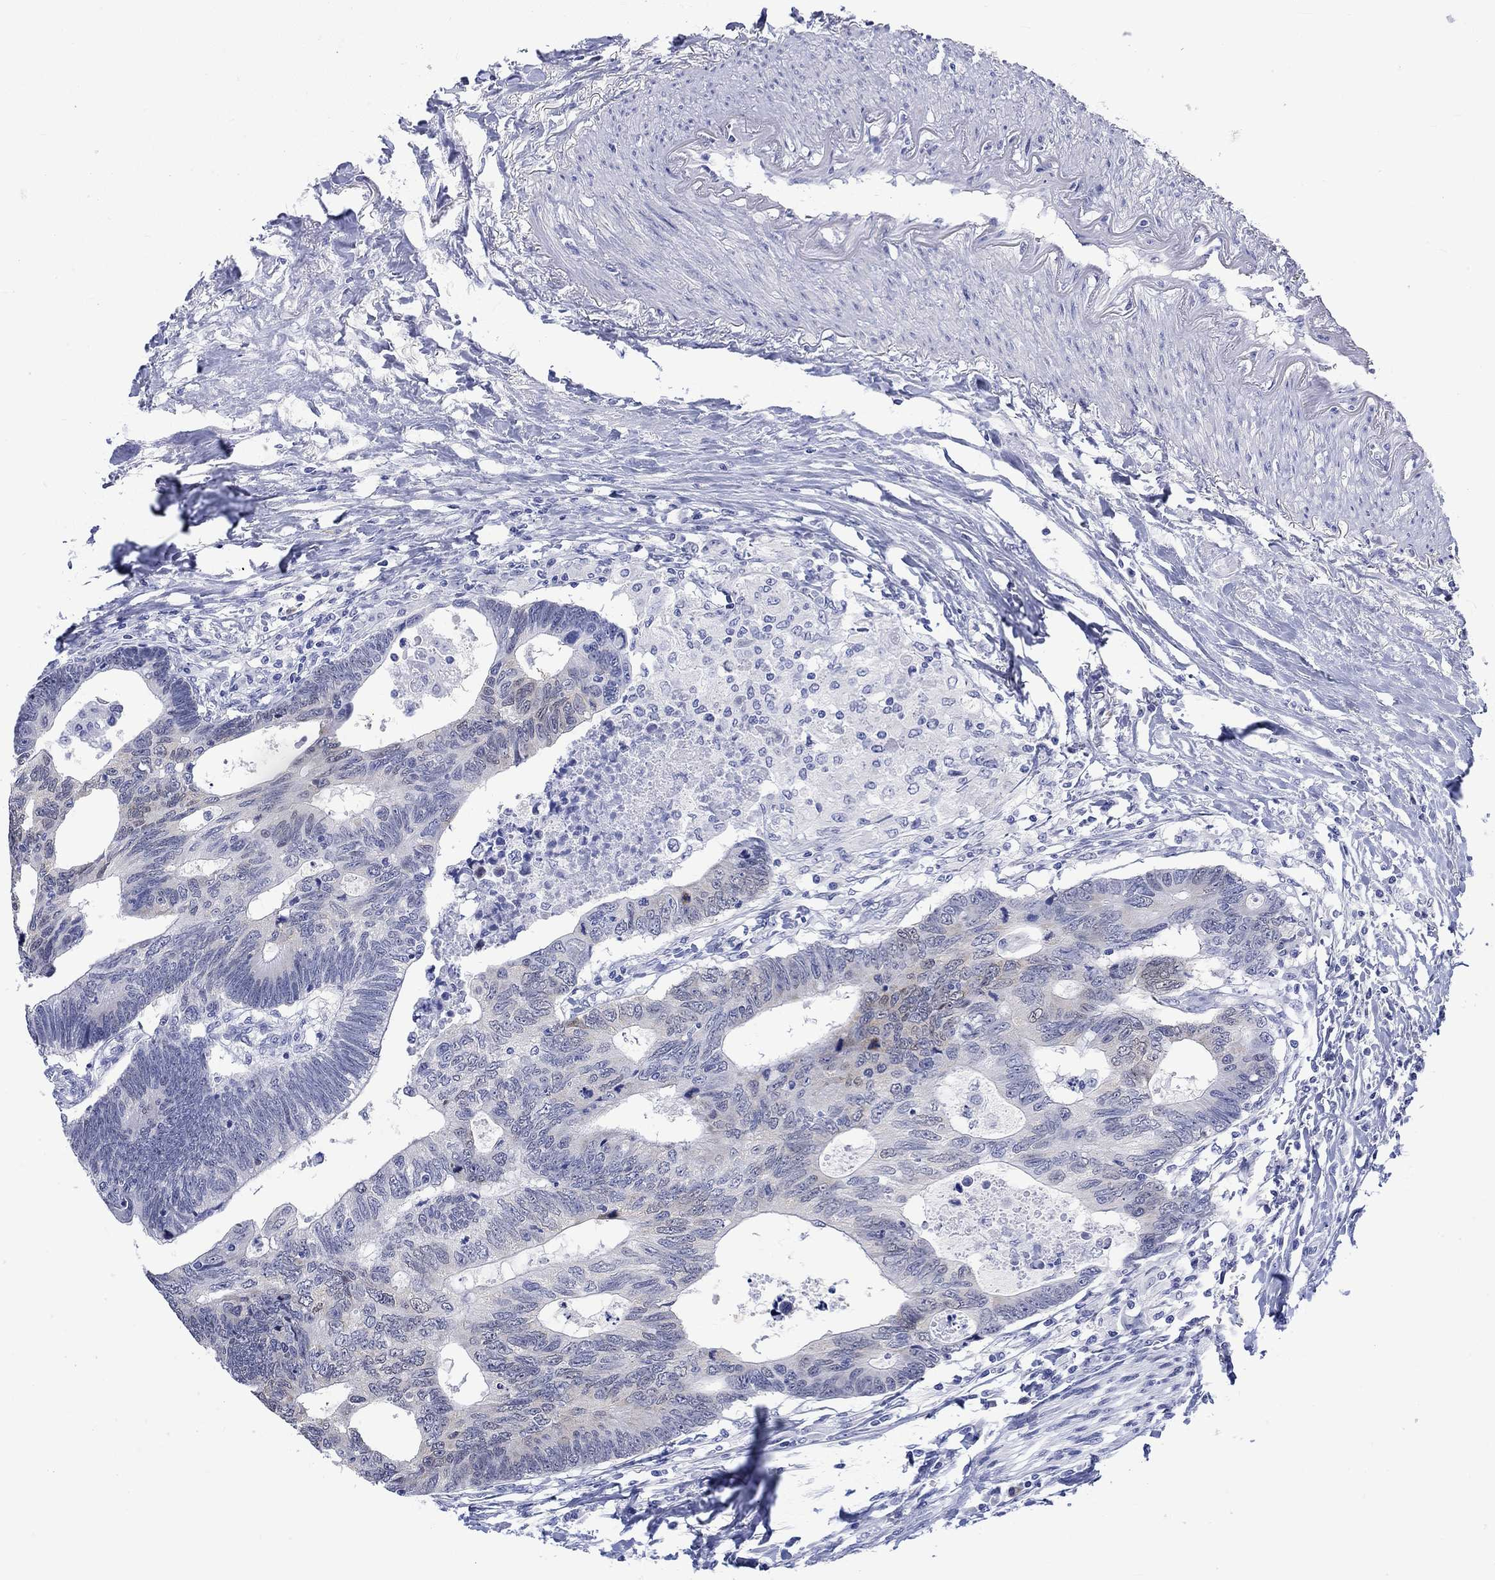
{"staining": {"intensity": "weak", "quantity": "<25%", "location": "cytoplasmic/membranous"}, "tissue": "colorectal cancer", "cell_type": "Tumor cells", "image_type": "cancer", "snomed": [{"axis": "morphology", "description": "Adenocarcinoma, NOS"}, {"axis": "topography", "description": "Colon"}], "caption": "Tumor cells are negative for brown protein staining in colorectal cancer (adenocarcinoma).", "gene": "MSI1", "patient": {"sex": "female", "age": 77}}